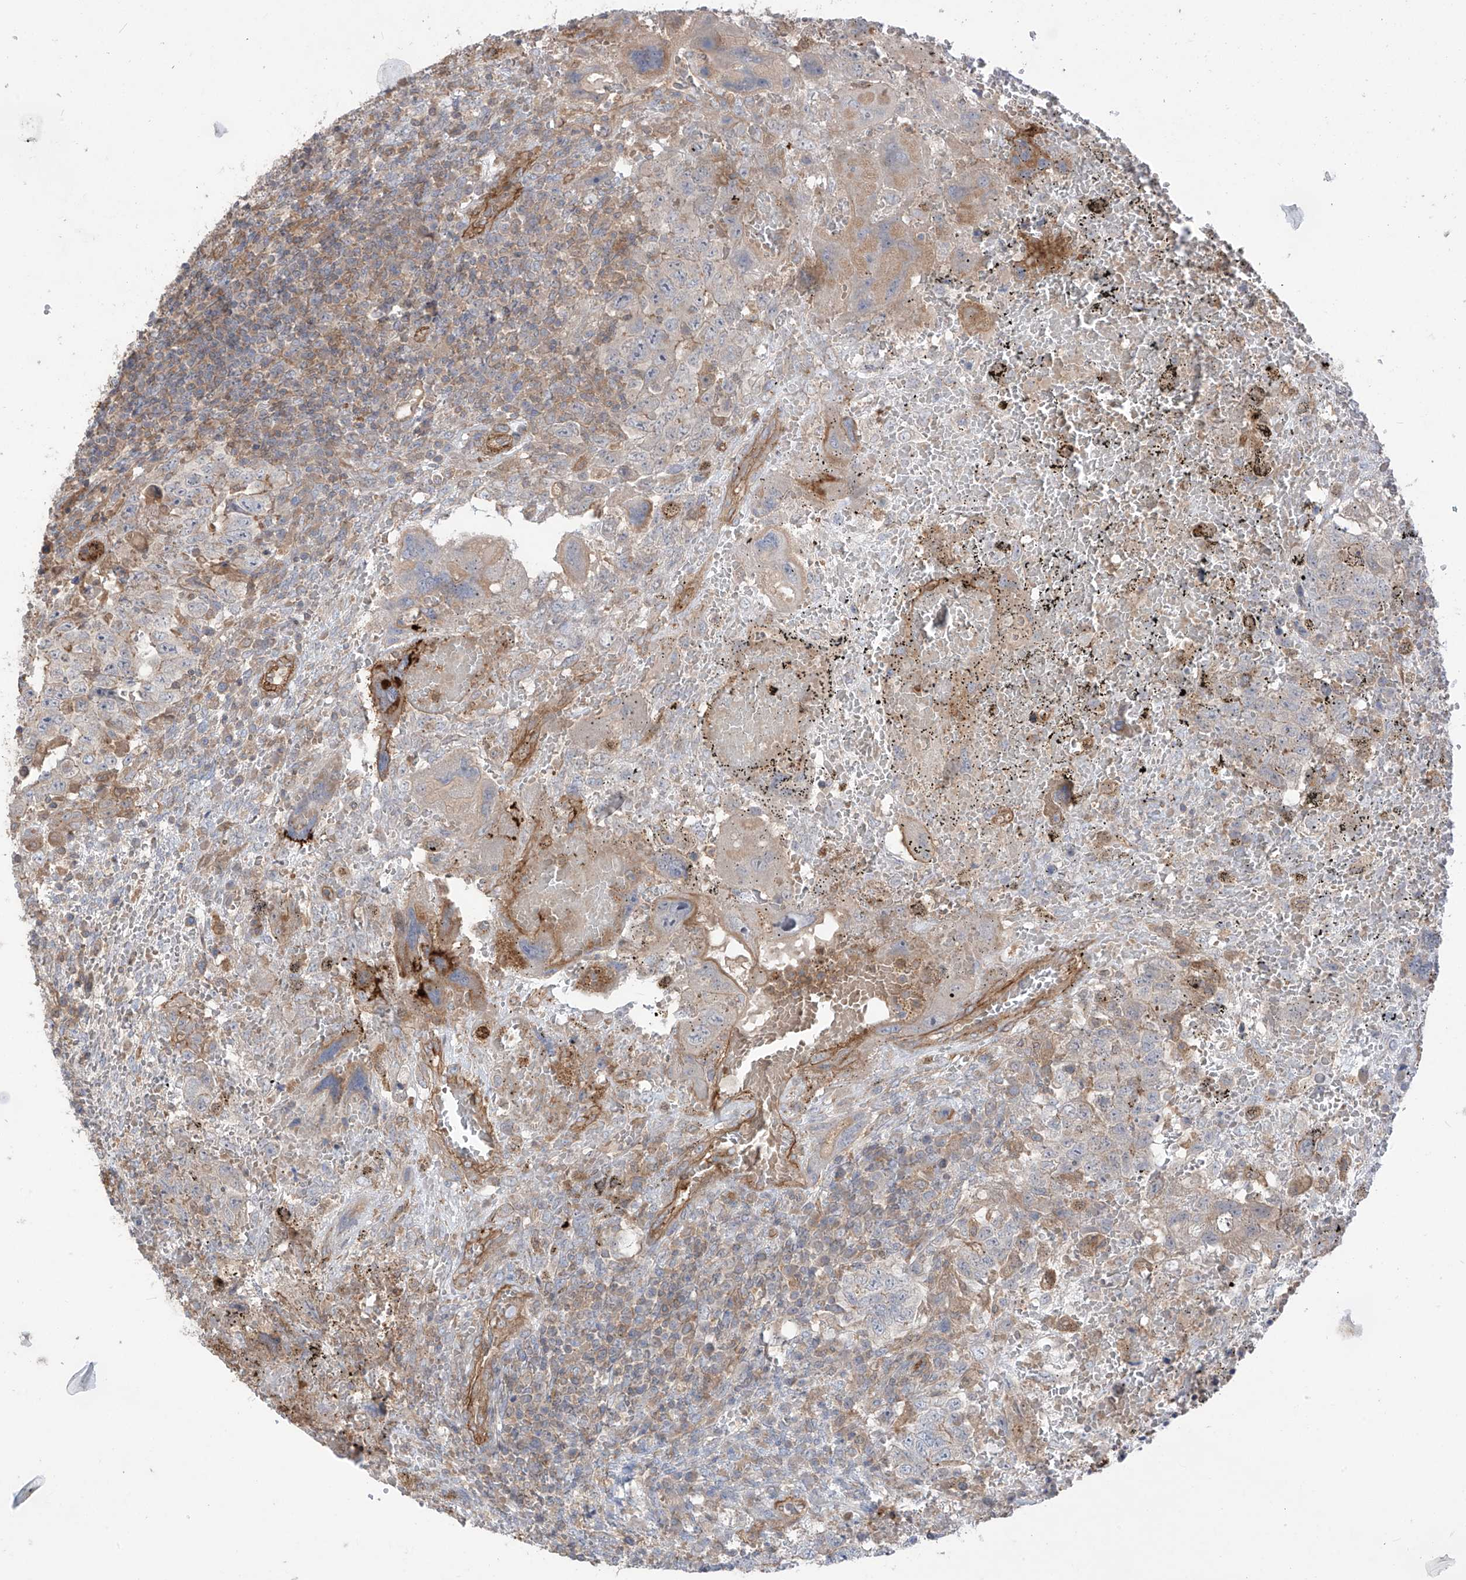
{"staining": {"intensity": "weak", "quantity": "25%-75%", "location": "cytoplasmic/membranous"}, "tissue": "testis cancer", "cell_type": "Tumor cells", "image_type": "cancer", "snomed": [{"axis": "morphology", "description": "Carcinoma, Embryonal, NOS"}, {"axis": "topography", "description": "Testis"}], "caption": "Human testis cancer stained with a brown dye displays weak cytoplasmic/membranous positive expression in about 25%-75% of tumor cells.", "gene": "TRMU", "patient": {"sex": "male", "age": 26}}